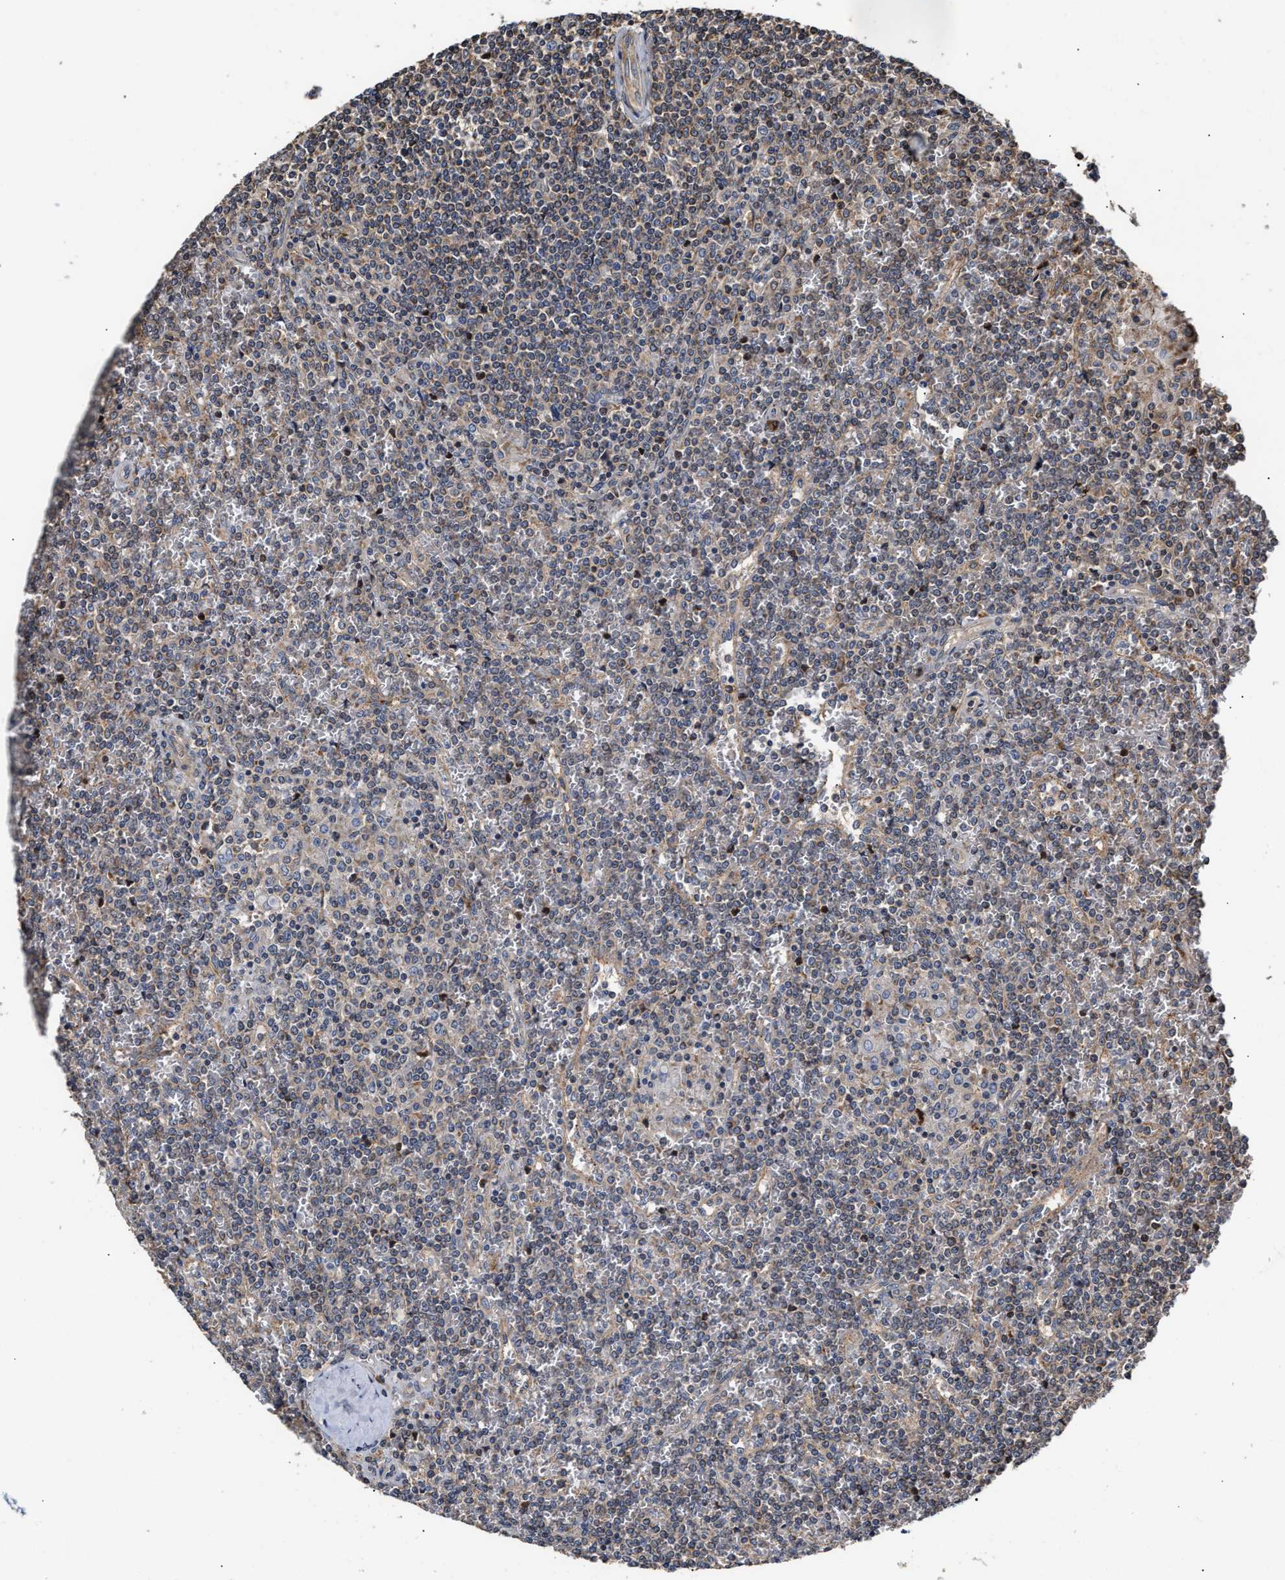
{"staining": {"intensity": "weak", "quantity": "<25%", "location": "cytoplasmic/membranous"}, "tissue": "lymphoma", "cell_type": "Tumor cells", "image_type": "cancer", "snomed": [{"axis": "morphology", "description": "Malignant lymphoma, non-Hodgkin's type, Low grade"}, {"axis": "topography", "description": "Spleen"}], "caption": "Immunohistochemical staining of lymphoma displays no significant expression in tumor cells. (DAB (3,3'-diaminobenzidine) immunohistochemistry (IHC), high magnification).", "gene": "CLIP2", "patient": {"sex": "female", "age": 19}}